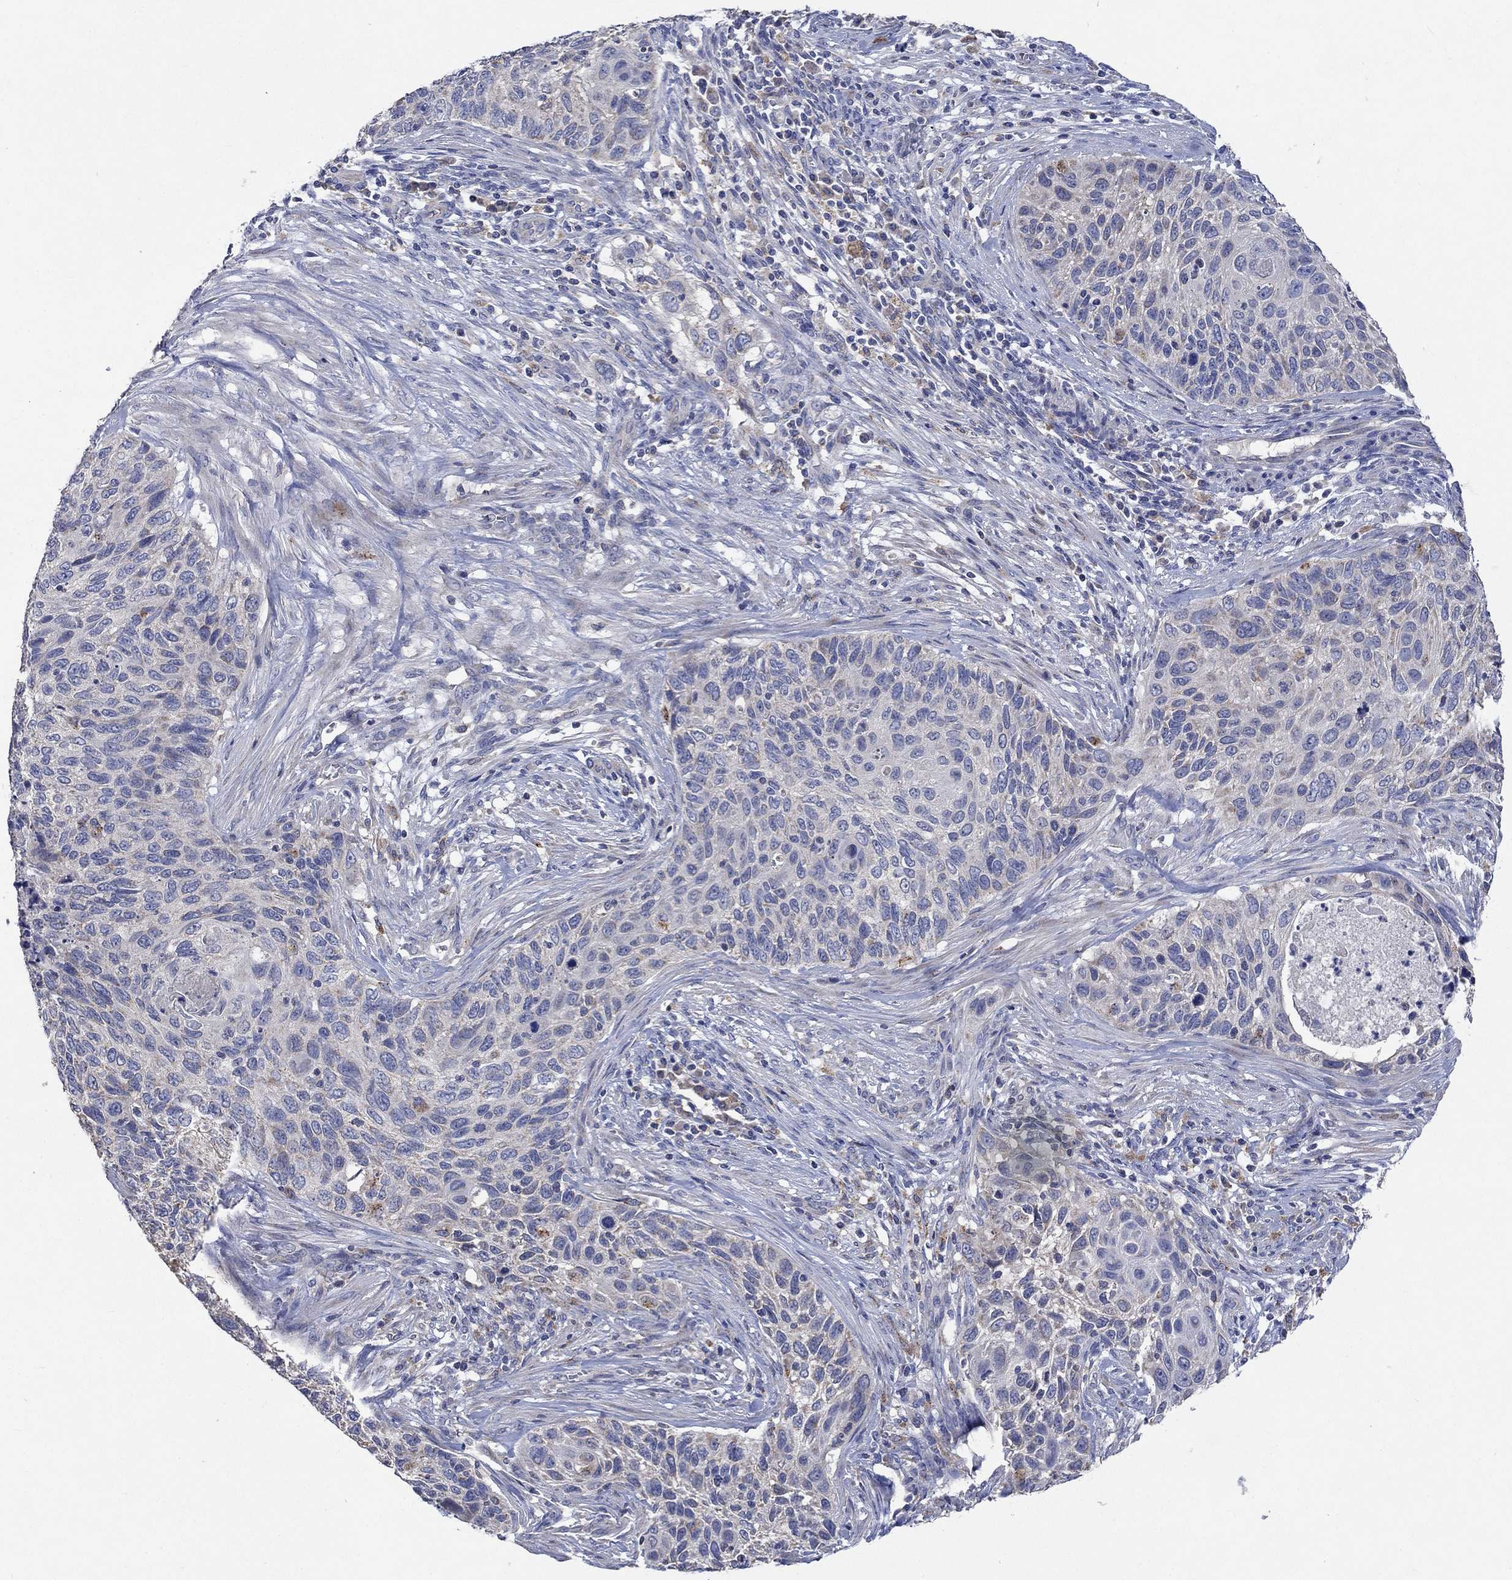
{"staining": {"intensity": "weak", "quantity": "<25%", "location": "cytoplasmic/membranous"}, "tissue": "cervical cancer", "cell_type": "Tumor cells", "image_type": "cancer", "snomed": [{"axis": "morphology", "description": "Squamous cell carcinoma, NOS"}, {"axis": "topography", "description": "Cervix"}], "caption": "An immunohistochemistry image of cervical cancer is shown. There is no staining in tumor cells of cervical cancer.", "gene": "UGT8", "patient": {"sex": "female", "age": 70}}